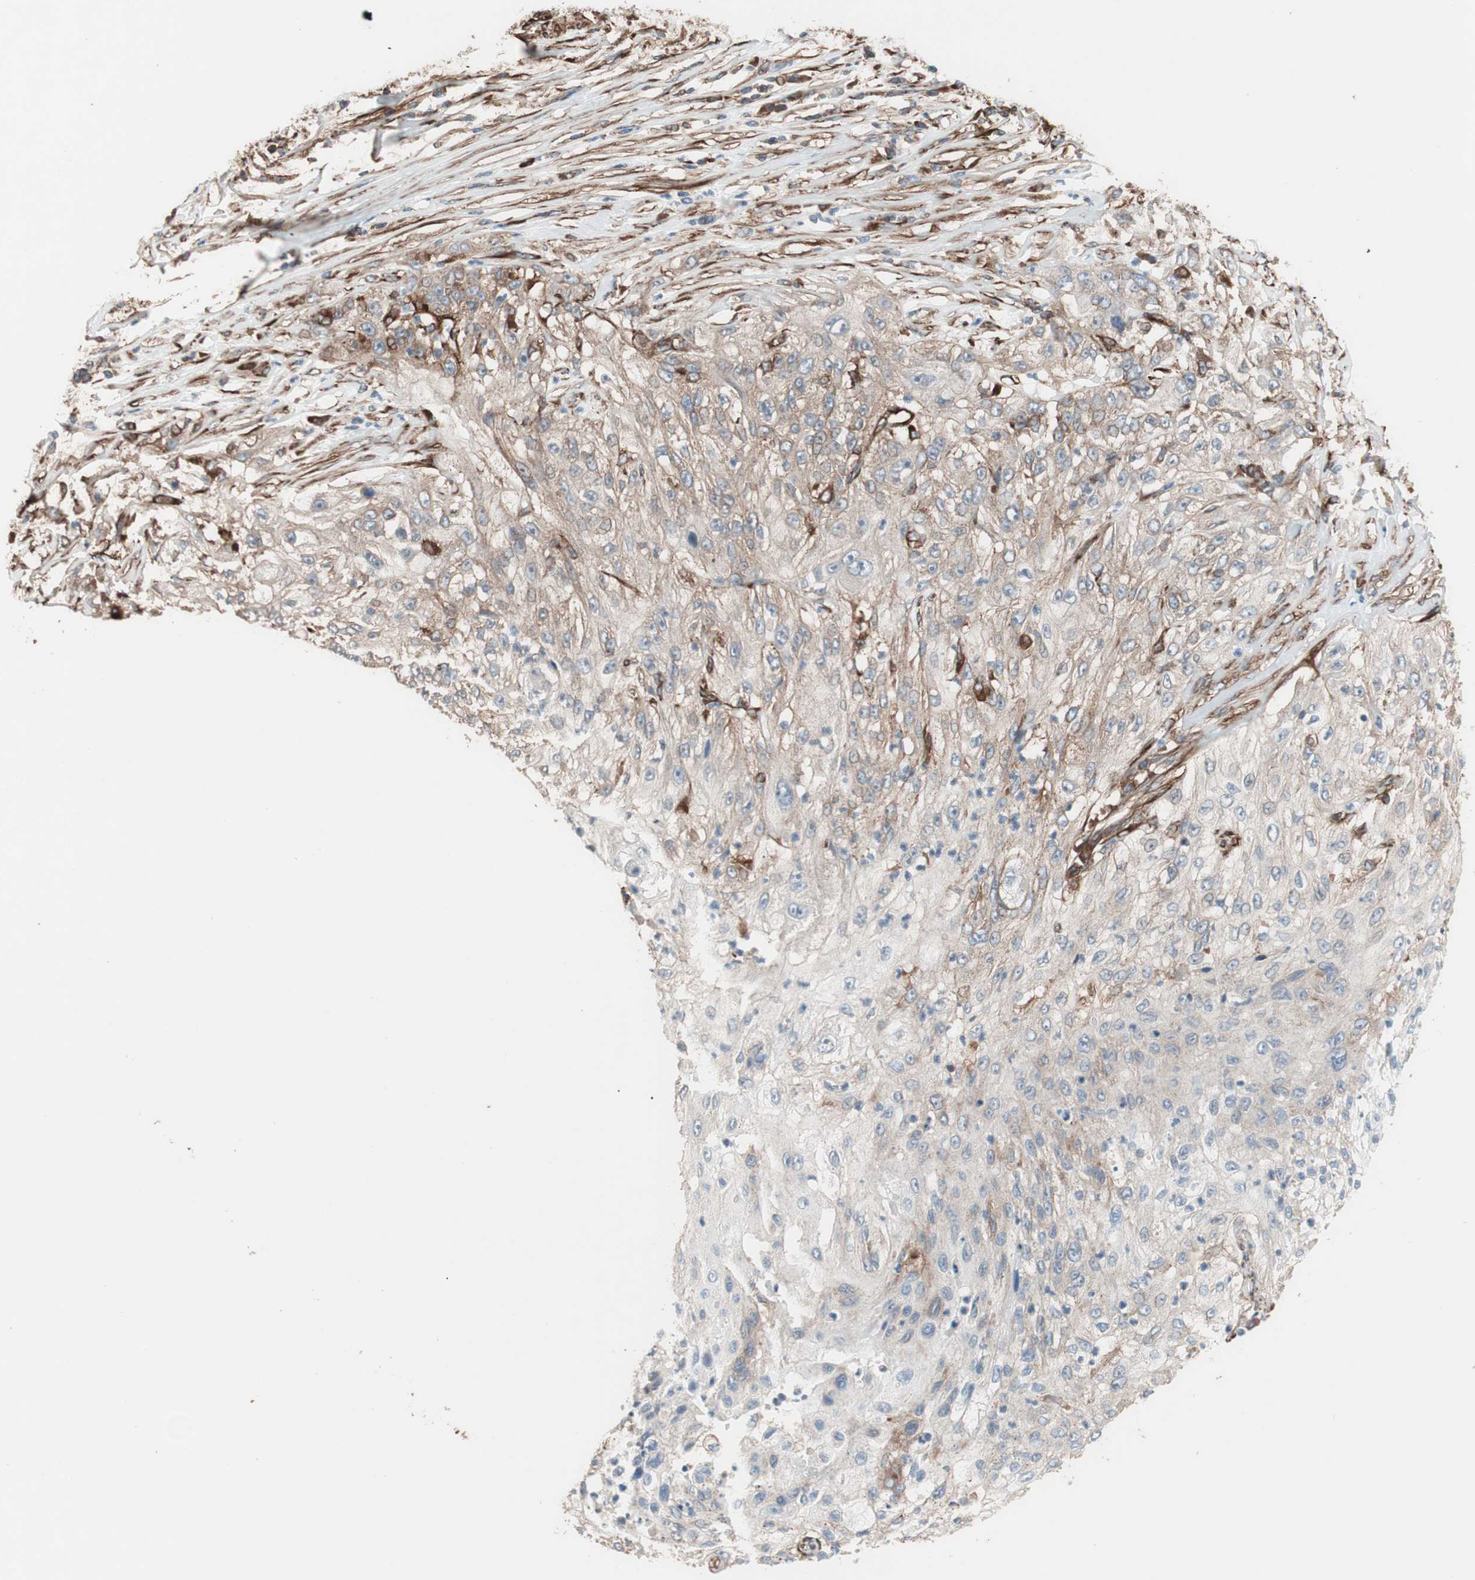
{"staining": {"intensity": "weak", "quantity": "25%-75%", "location": "cytoplasmic/membranous"}, "tissue": "lung cancer", "cell_type": "Tumor cells", "image_type": "cancer", "snomed": [{"axis": "morphology", "description": "Inflammation, NOS"}, {"axis": "morphology", "description": "Squamous cell carcinoma, NOS"}, {"axis": "topography", "description": "Lymph node"}, {"axis": "topography", "description": "Soft tissue"}, {"axis": "topography", "description": "Lung"}], "caption": "Human lung cancer stained for a protein (brown) displays weak cytoplasmic/membranous positive staining in approximately 25%-75% of tumor cells.", "gene": "GPSM2", "patient": {"sex": "male", "age": 66}}